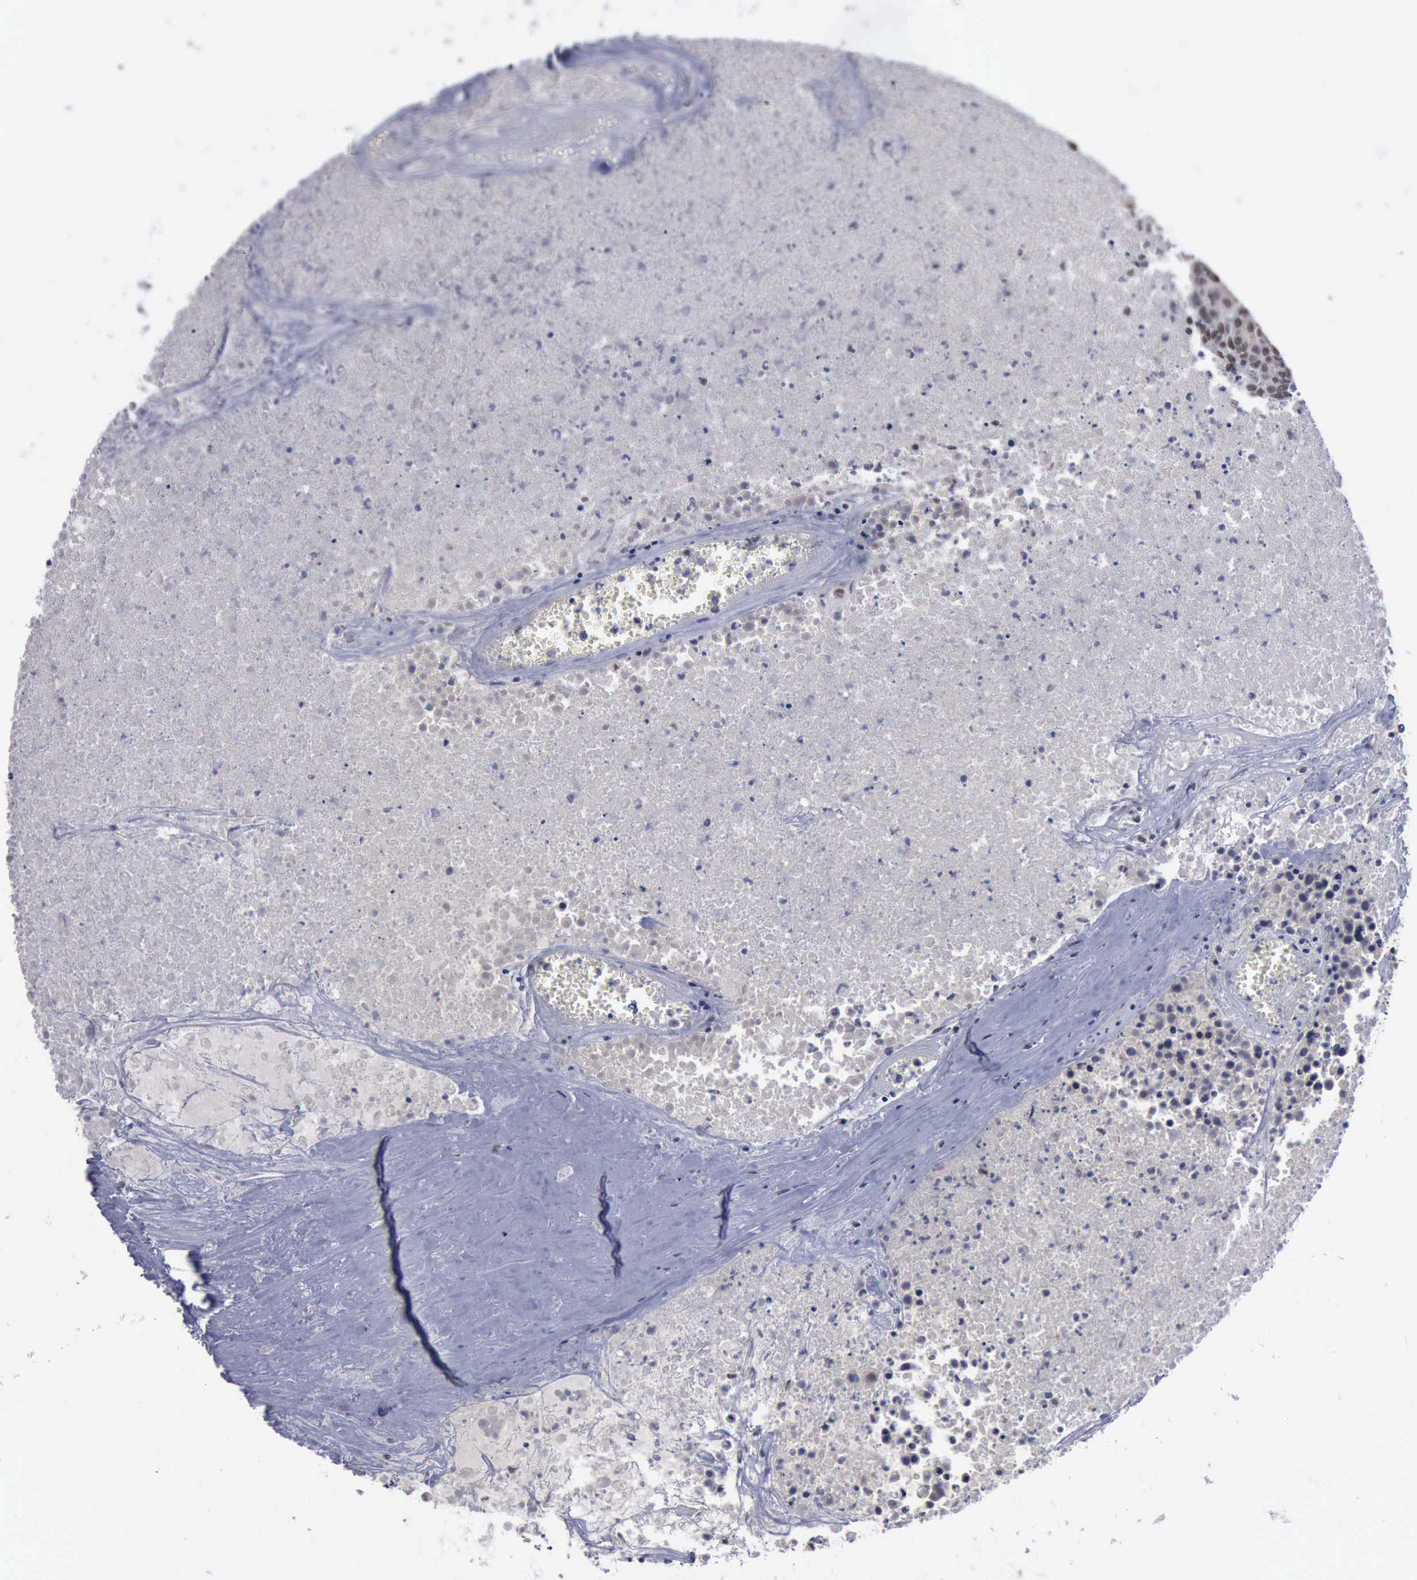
{"staining": {"intensity": "weak", "quantity": ">75%", "location": "cytoplasmic/membranous,nuclear"}, "tissue": "colorectal cancer", "cell_type": "Tumor cells", "image_type": "cancer", "snomed": [{"axis": "morphology", "description": "Adenocarcinoma, NOS"}, {"axis": "topography", "description": "Colon"}], "caption": "Colorectal adenocarcinoma stained with a brown dye reveals weak cytoplasmic/membranous and nuclear positive positivity in approximately >75% of tumor cells.", "gene": "RTCB", "patient": {"sex": "female", "age": 53}}